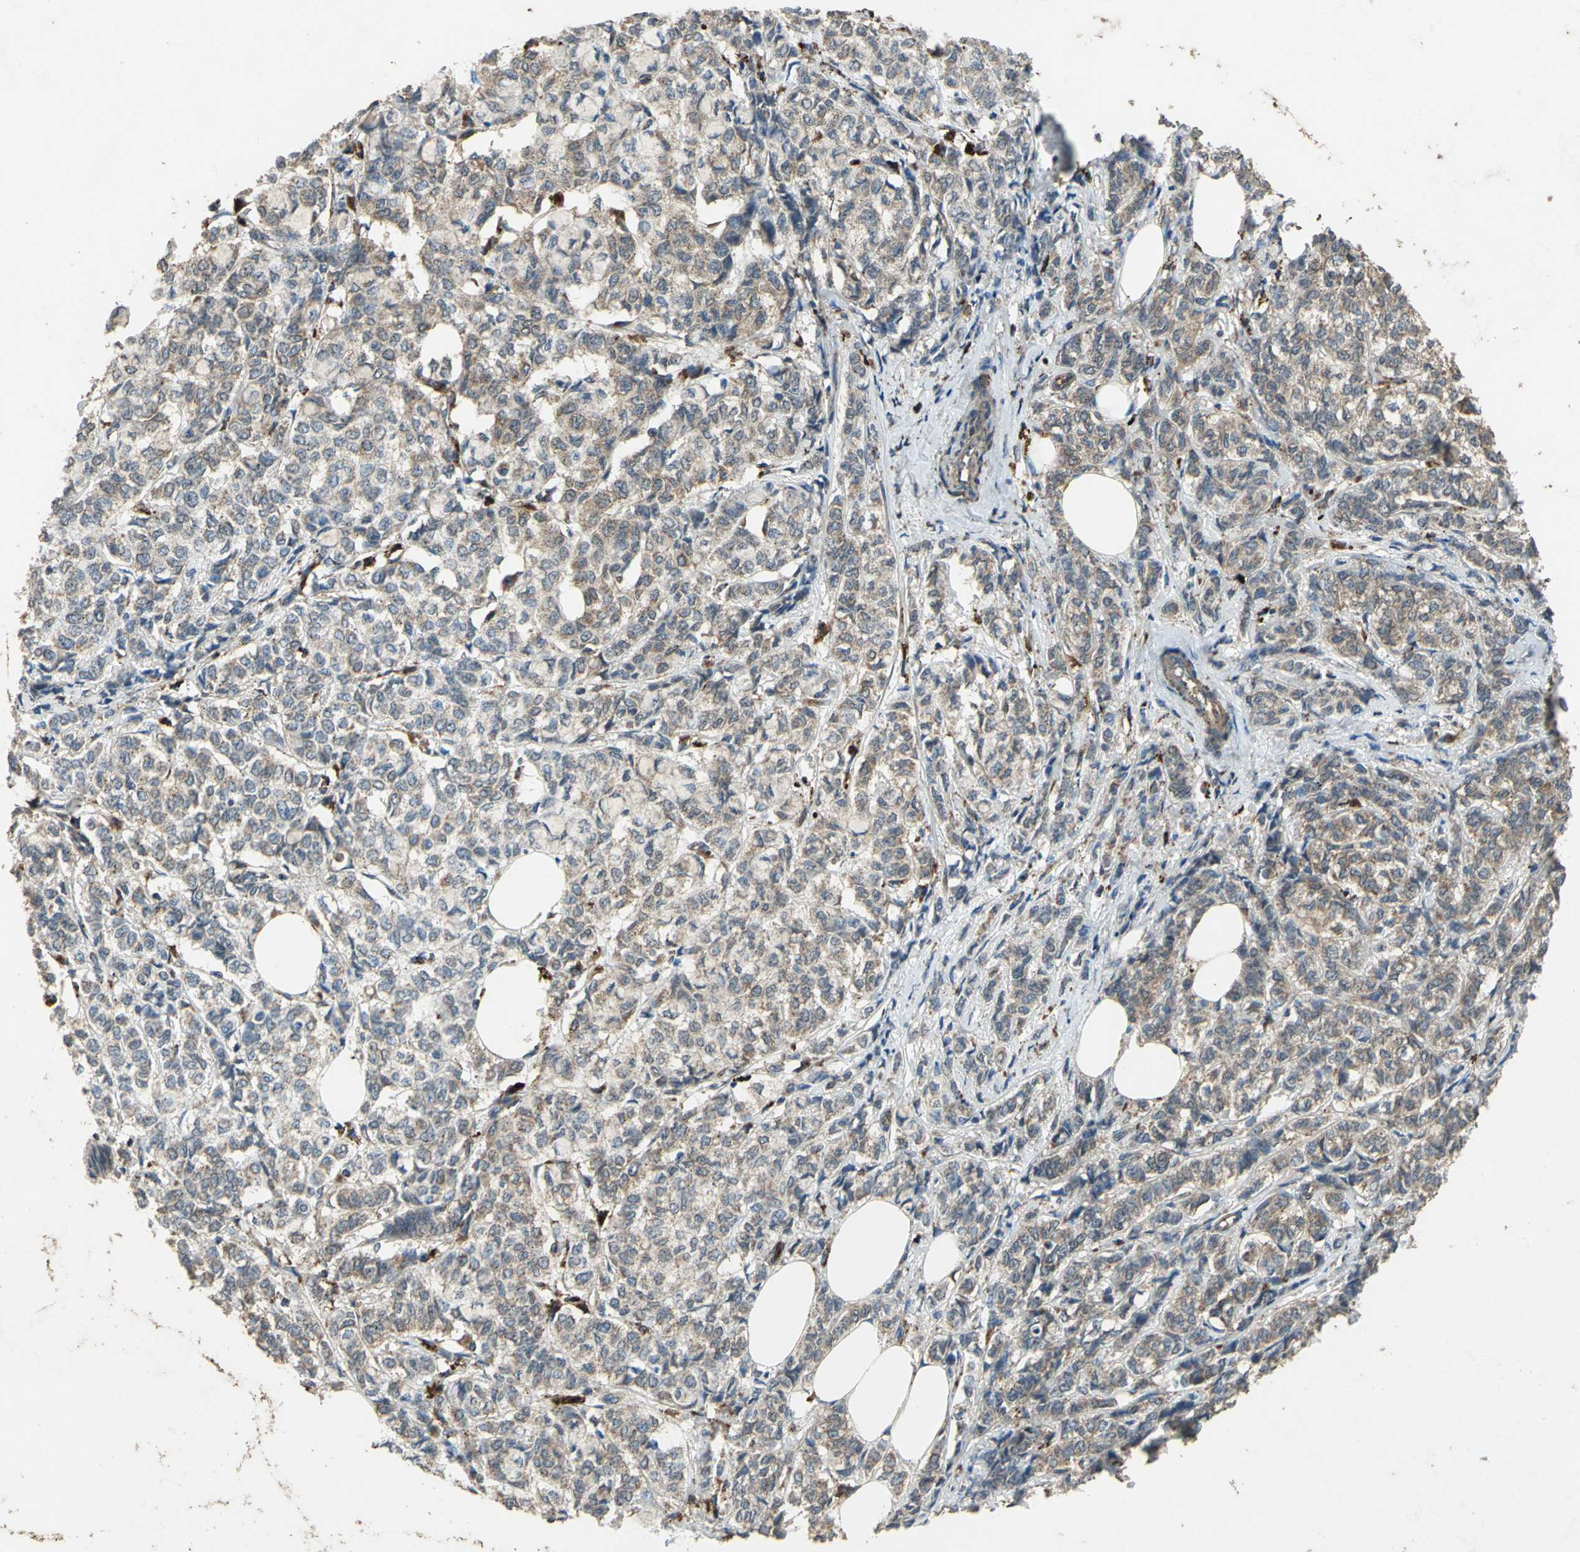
{"staining": {"intensity": "moderate", "quantity": ">75%", "location": "cytoplasmic/membranous"}, "tissue": "breast cancer", "cell_type": "Tumor cells", "image_type": "cancer", "snomed": [{"axis": "morphology", "description": "Lobular carcinoma"}, {"axis": "topography", "description": "Breast"}], "caption": "A brown stain highlights moderate cytoplasmic/membranous staining of a protein in lobular carcinoma (breast) tumor cells.", "gene": "POLRMT", "patient": {"sex": "female", "age": 60}}